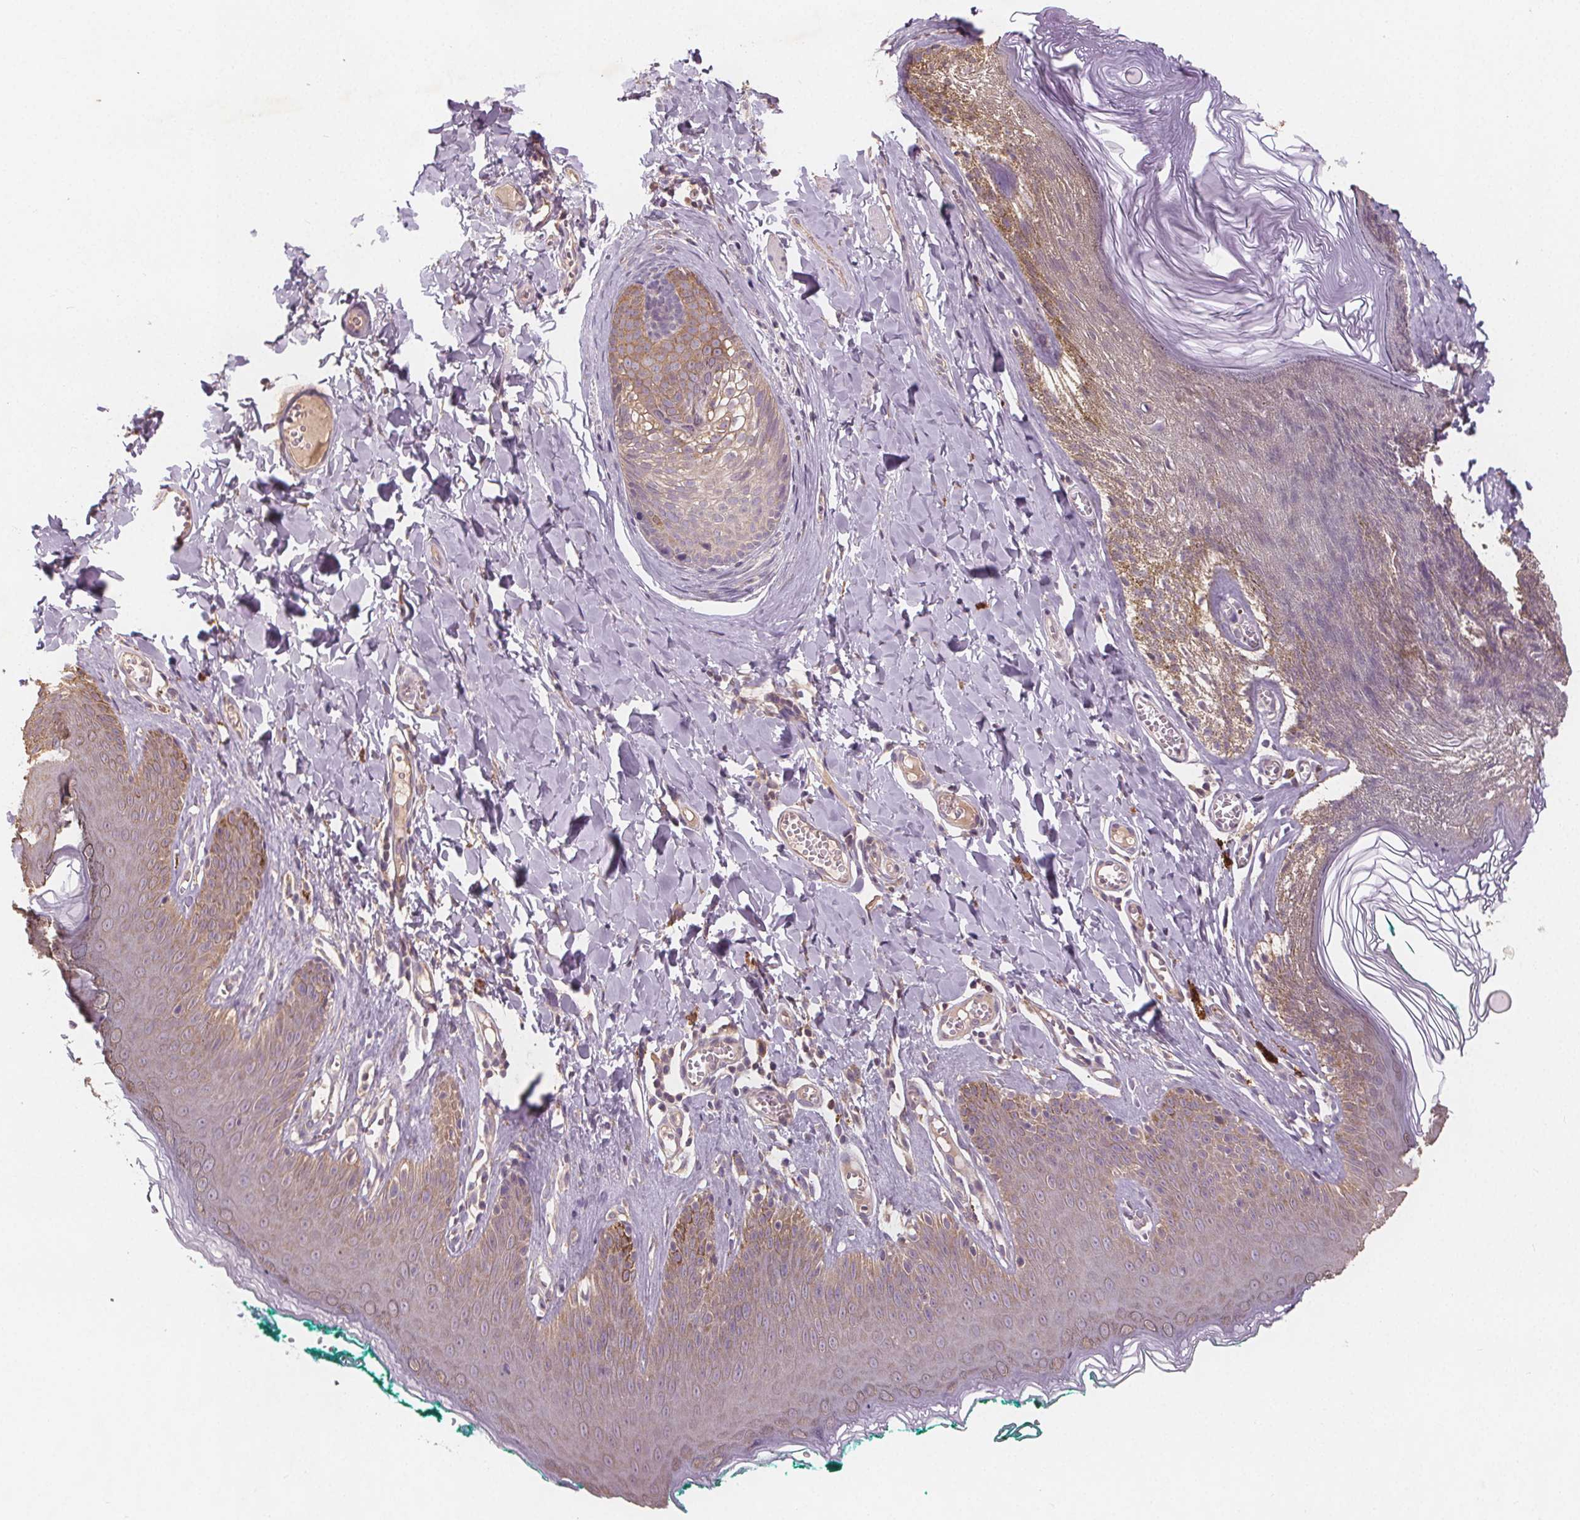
{"staining": {"intensity": "weak", "quantity": "25%-75%", "location": "cytoplasmic/membranous"}, "tissue": "skin", "cell_type": "Epidermal cells", "image_type": "normal", "snomed": [{"axis": "morphology", "description": "Normal tissue, NOS"}, {"axis": "topography", "description": "Vulva"}, {"axis": "topography", "description": "Peripheral nerve tissue"}], "caption": "Immunohistochemical staining of benign skin demonstrates 25%-75% levels of weak cytoplasmic/membranous protein staining in approximately 25%-75% of epidermal cells.", "gene": "TMEM80", "patient": {"sex": "female", "age": 66}}